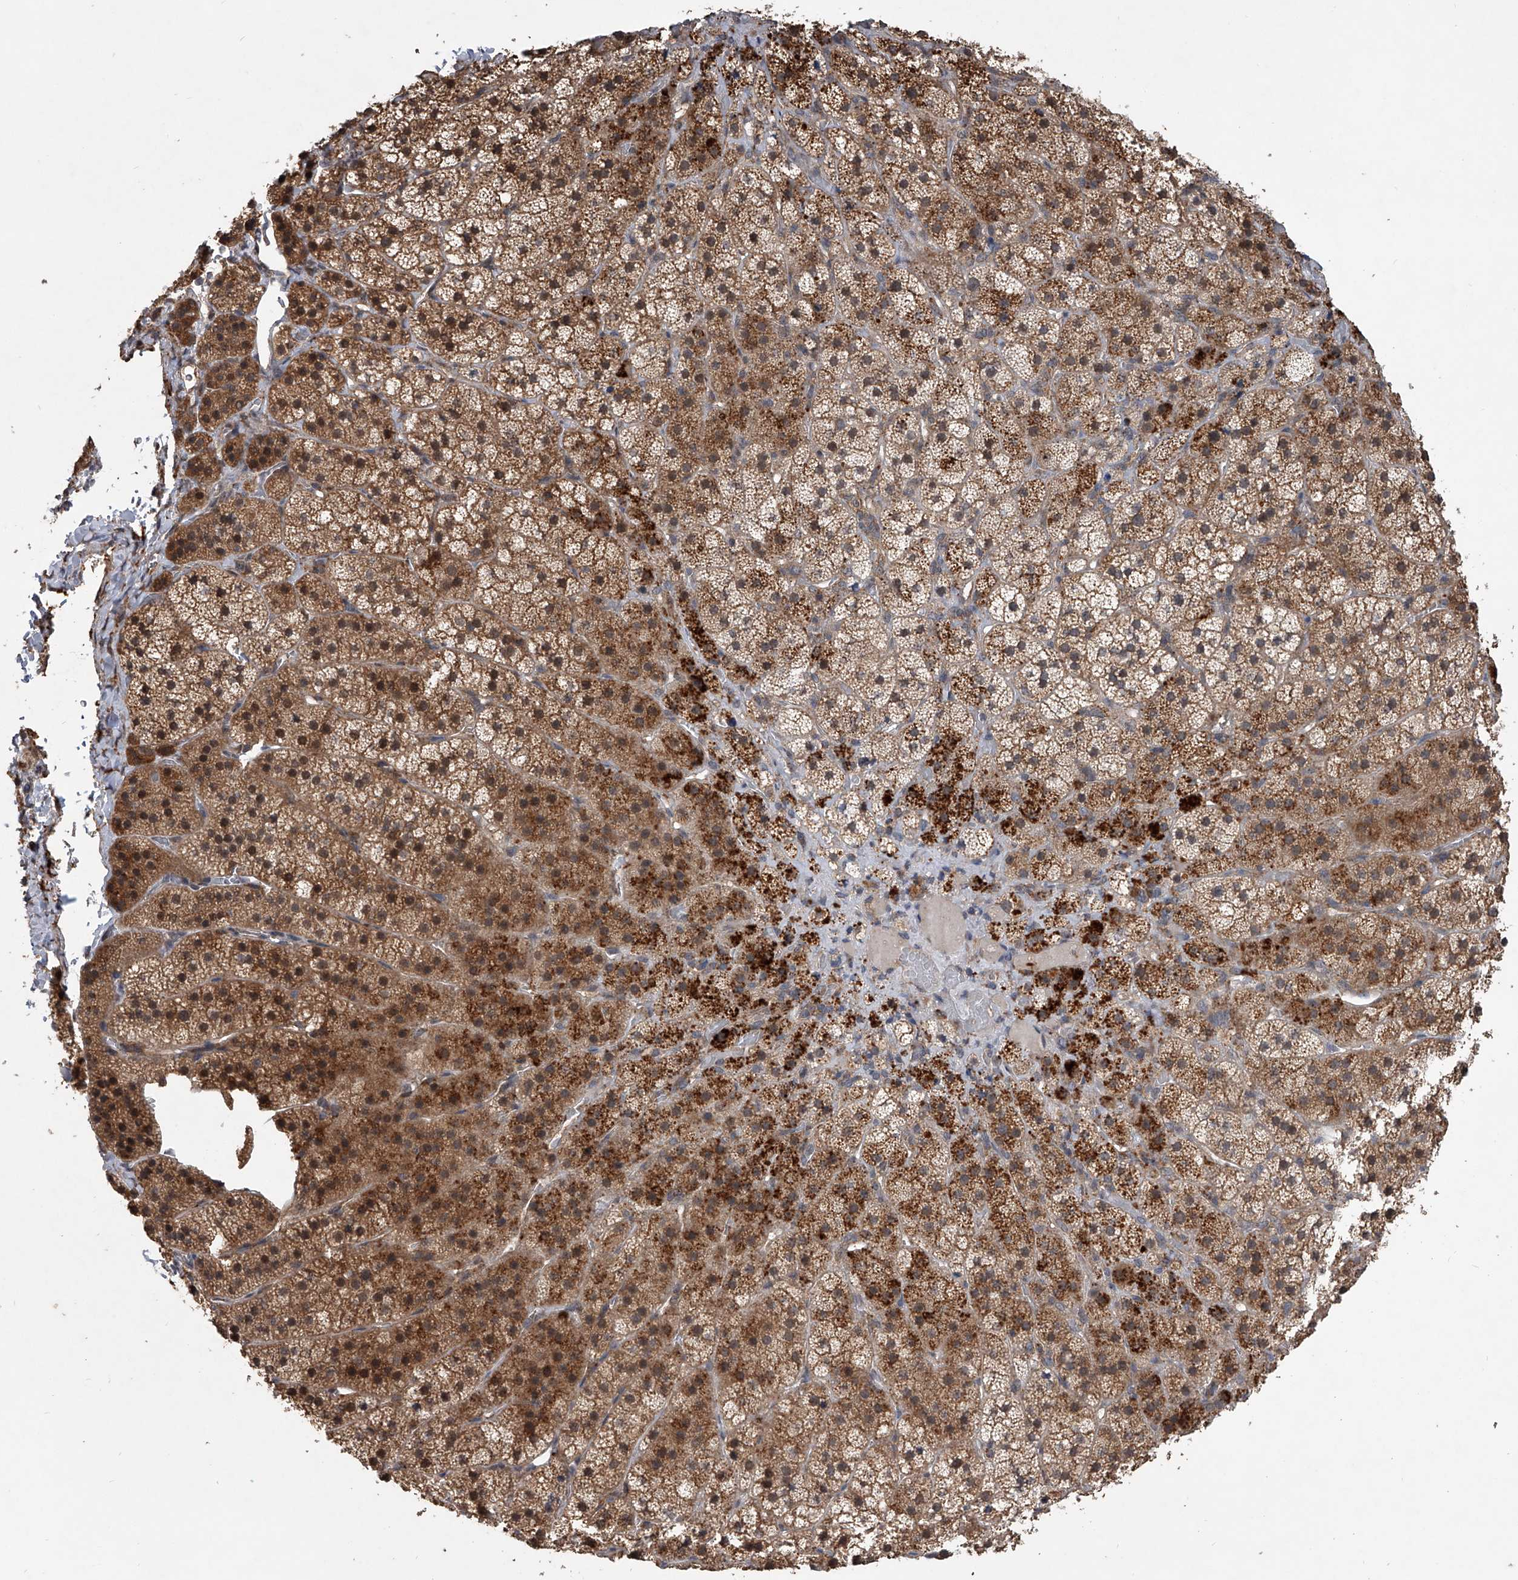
{"staining": {"intensity": "strong", "quantity": "25%-75%", "location": "cytoplasmic/membranous"}, "tissue": "adrenal gland", "cell_type": "Glandular cells", "image_type": "normal", "snomed": [{"axis": "morphology", "description": "Normal tissue, NOS"}, {"axis": "topography", "description": "Adrenal gland"}], "caption": "The image shows a brown stain indicating the presence of a protein in the cytoplasmic/membranous of glandular cells in adrenal gland.", "gene": "GEMIN8", "patient": {"sex": "female", "age": 44}}